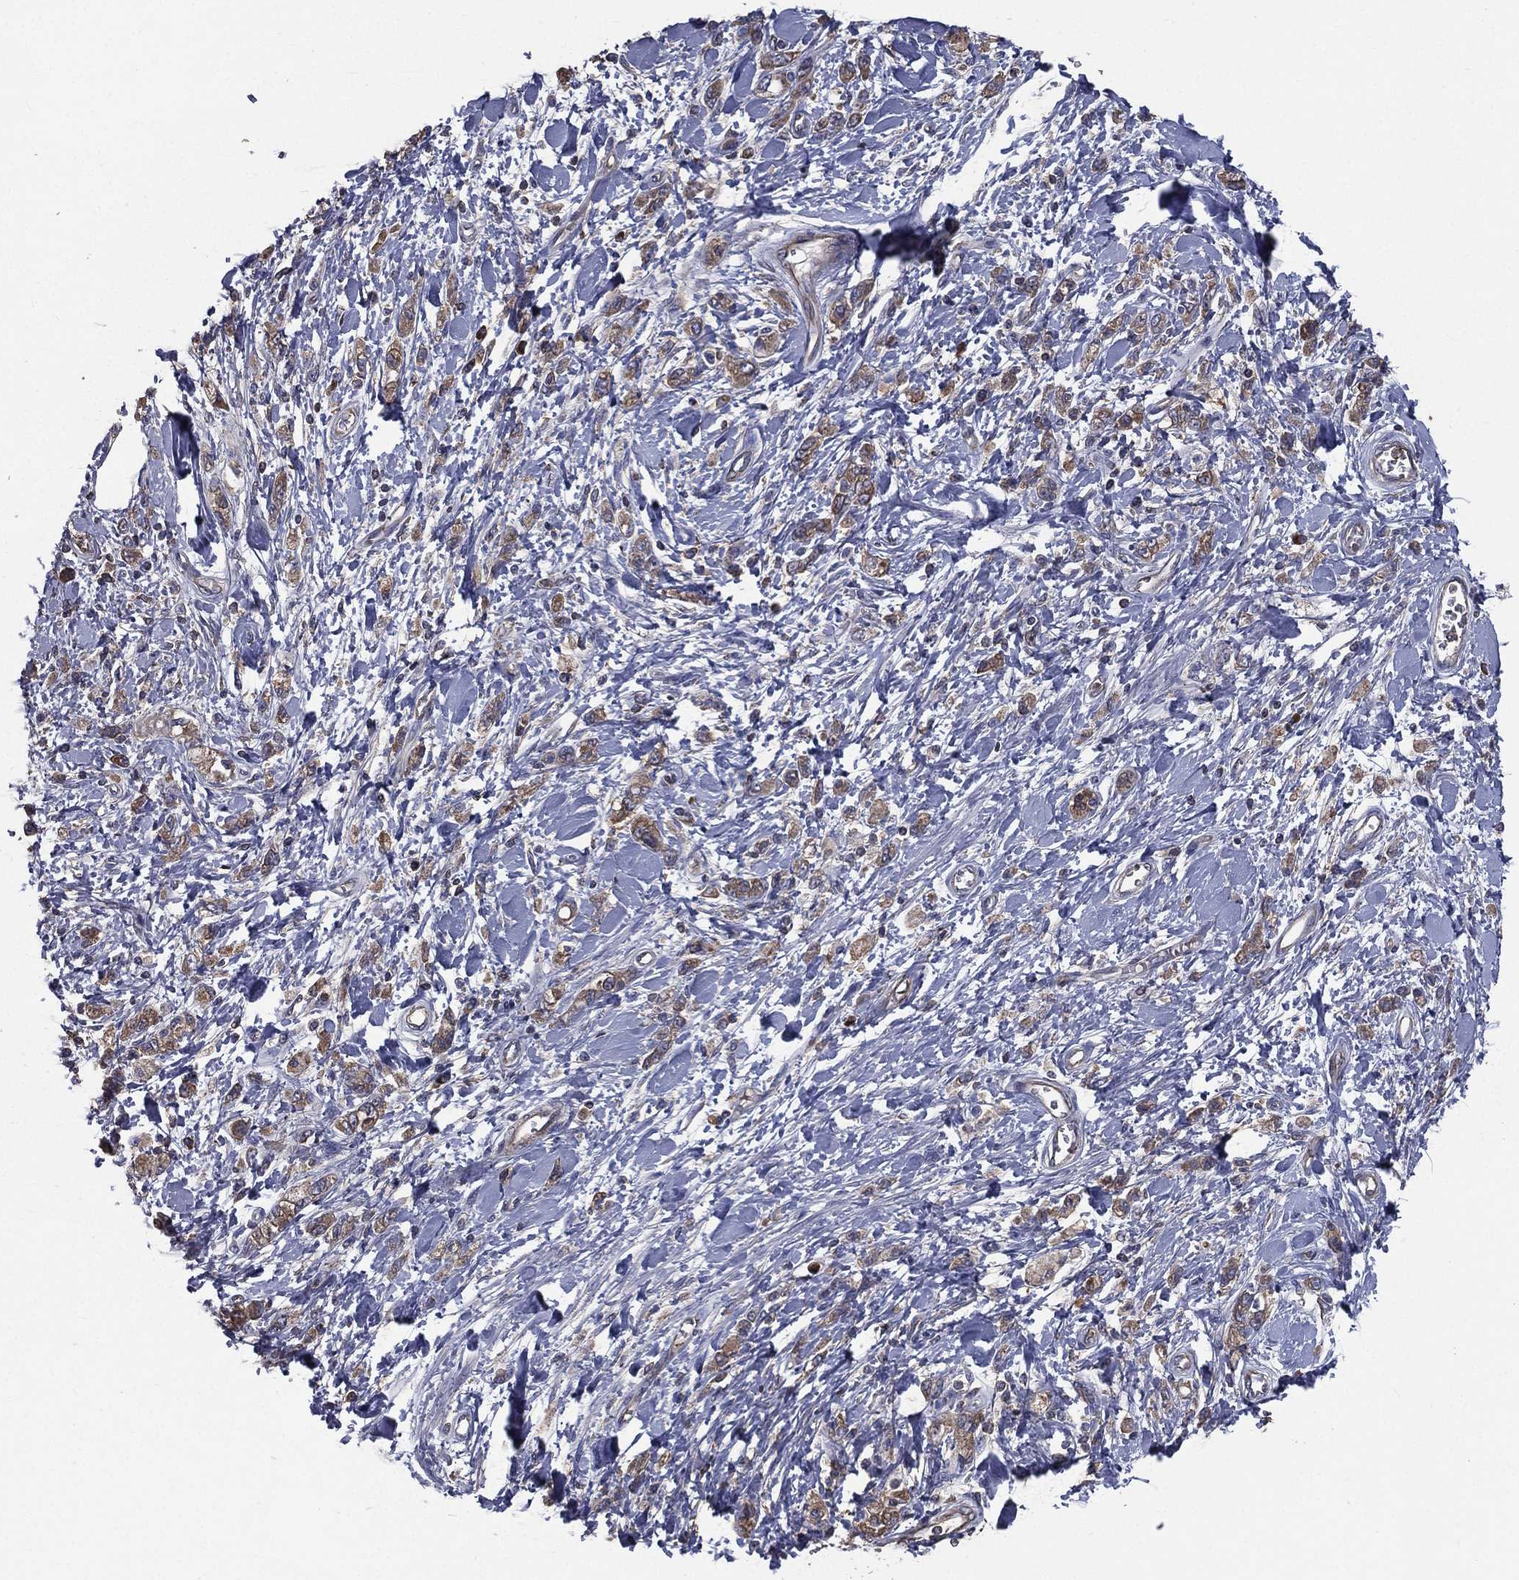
{"staining": {"intensity": "weak", "quantity": "25%-75%", "location": "cytoplasmic/membranous"}, "tissue": "stomach cancer", "cell_type": "Tumor cells", "image_type": "cancer", "snomed": [{"axis": "morphology", "description": "Adenocarcinoma, NOS"}, {"axis": "topography", "description": "Stomach"}], "caption": "The immunohistochemical stain highlights weak cytoplasmic/membranous expression in tumor cells of adenocarcinoma (stomach) tissue.", "gene": "SARS1", "patient": {"sex": "male", "age": 77}}